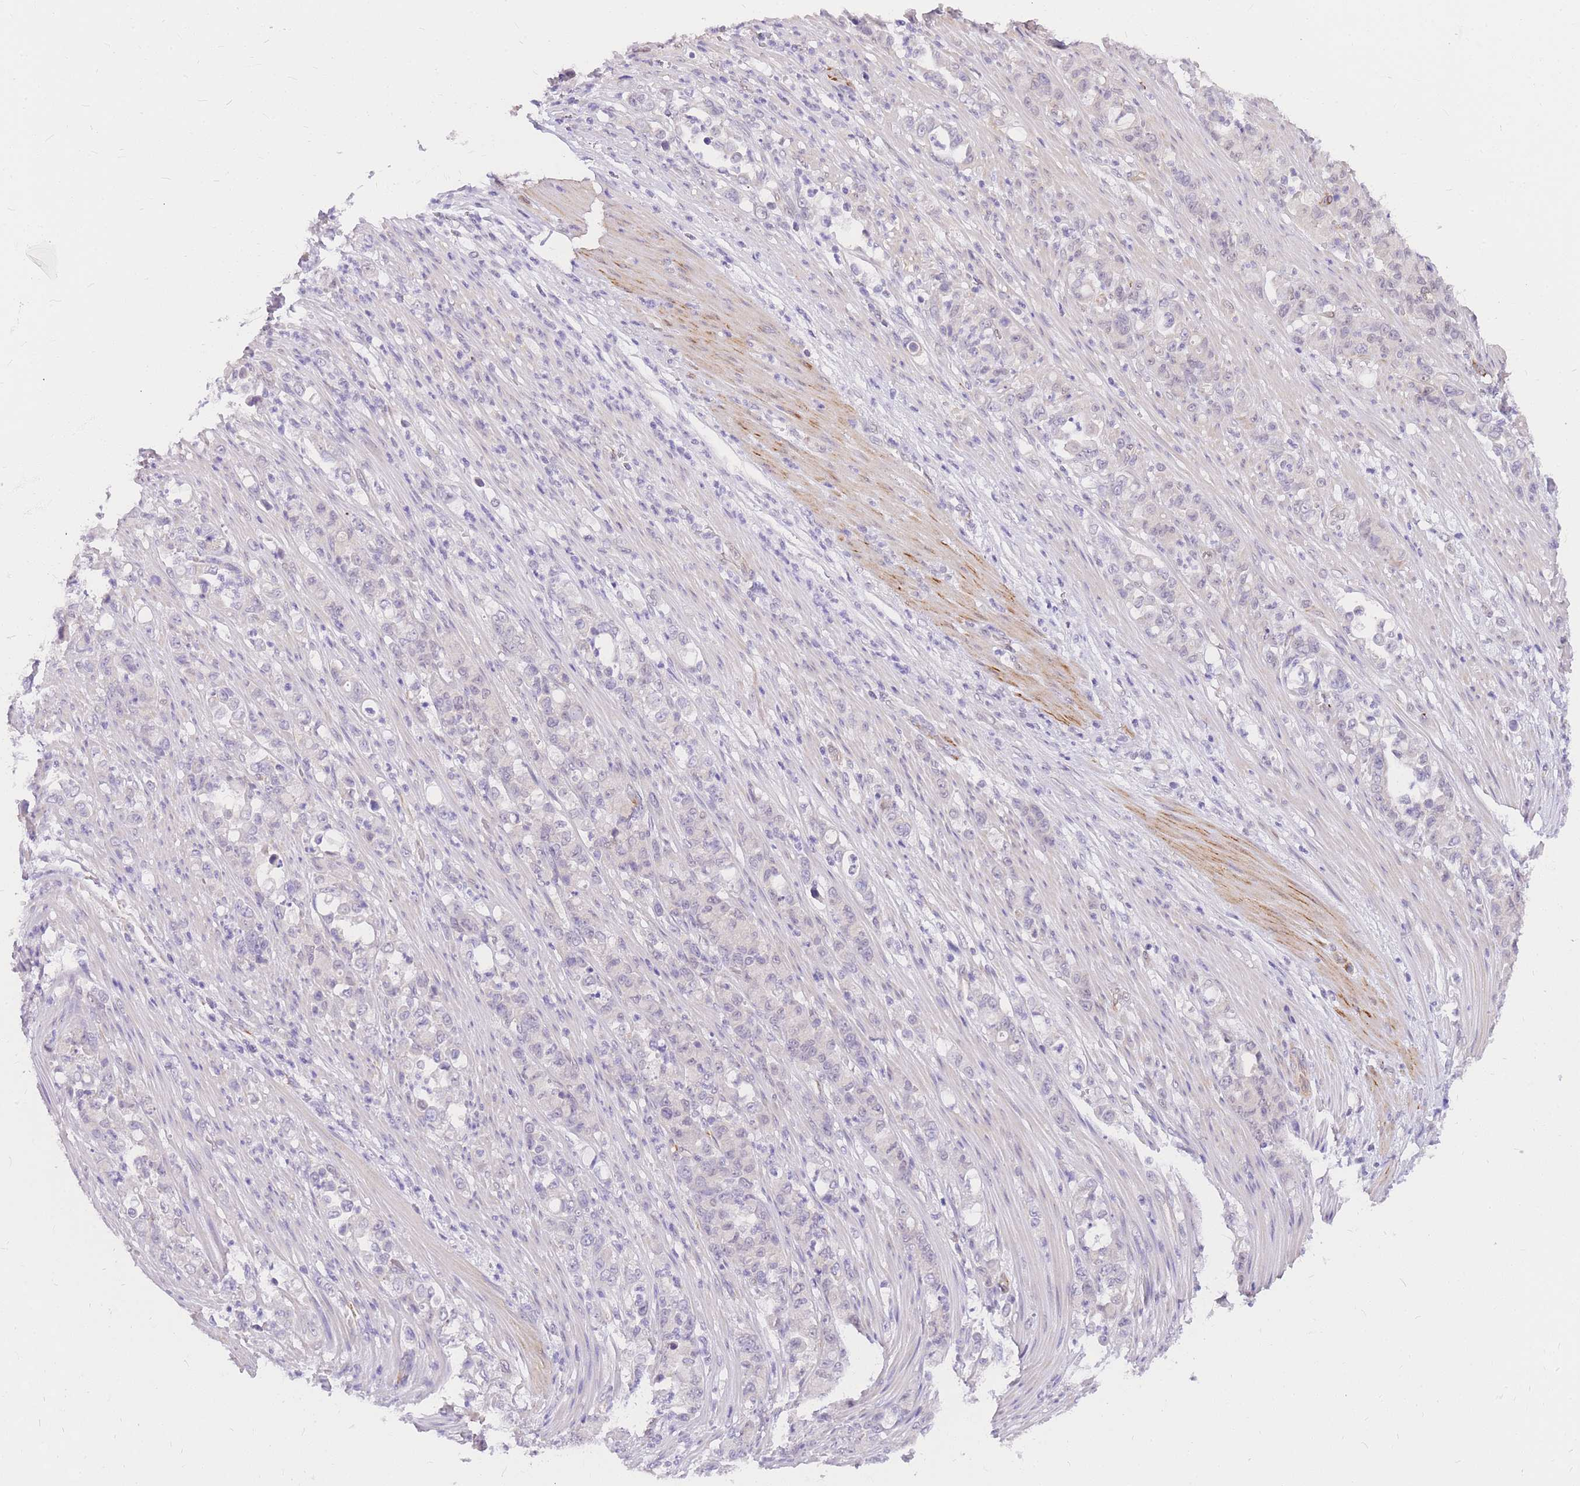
{"staining": {"intensity": "negative", "quantity": "none", "location": "none"}, "tissue": "stomach cancer", "cell_type": "Tumor cells", "image_type": "cancer", "snomed": [{"axis": "morphology", "description": "Normal tissue, NOS"}, {"axis": "morphology", "description": "Adenocarcinoma, NOS"}, {"axis": "topography", "description": "Stomach"}], "caption": "There is no significant positivity in tumor cells of adenocarcinoma (stomach).", "gene": "S100PBP", "patient": {"sex": "female", "age": 79}}